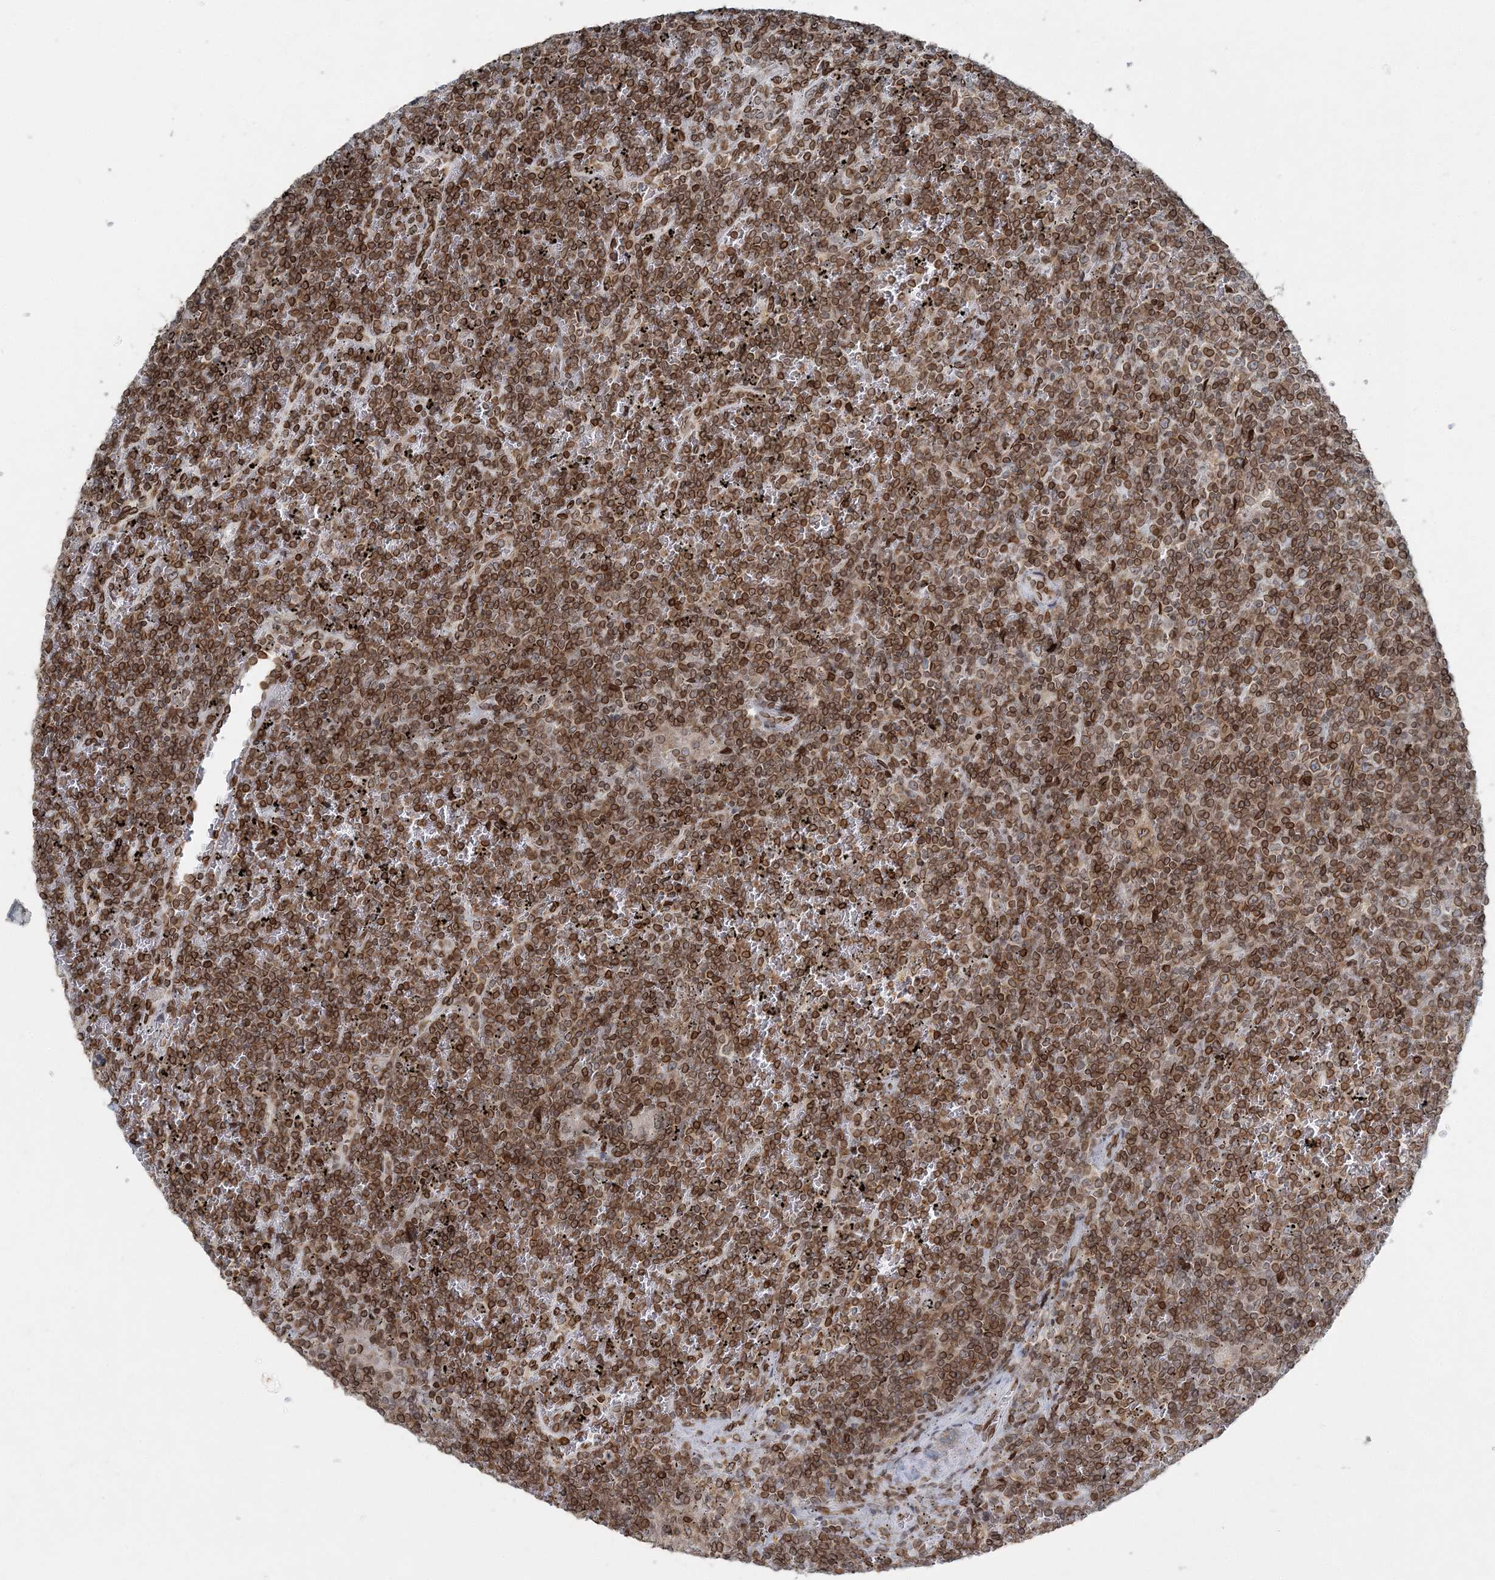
{"staining": {"intensity": "moderate", "quantity": ">75%", "location": "cytoplasmic/membranous,nuclear"}, "tissue": "lymphoma", "cell_type": "Tumor cells", "image_type": "cancer", "snomed": [{"axis": "morphology", "description": "Malignant lymphoma, non-Hodgkin's type, Low grade"}, {"axis": "topography", "description": "Spleen"}], "caption": "Immunohistochemistry (IHC) image of neoplastic tissue: human low-grade malignant lymphoma, non-Hodgkin's type stained using IHC displays medium levels of moderate protein expression localized specifically in the cytoplasmic/membranous and nuclear of tumor cells, appearing as a cytoplasmic/membranous and nuclear brown color.", "gene": "GJD4", "patient": {"sex": "female", "age": 19}}